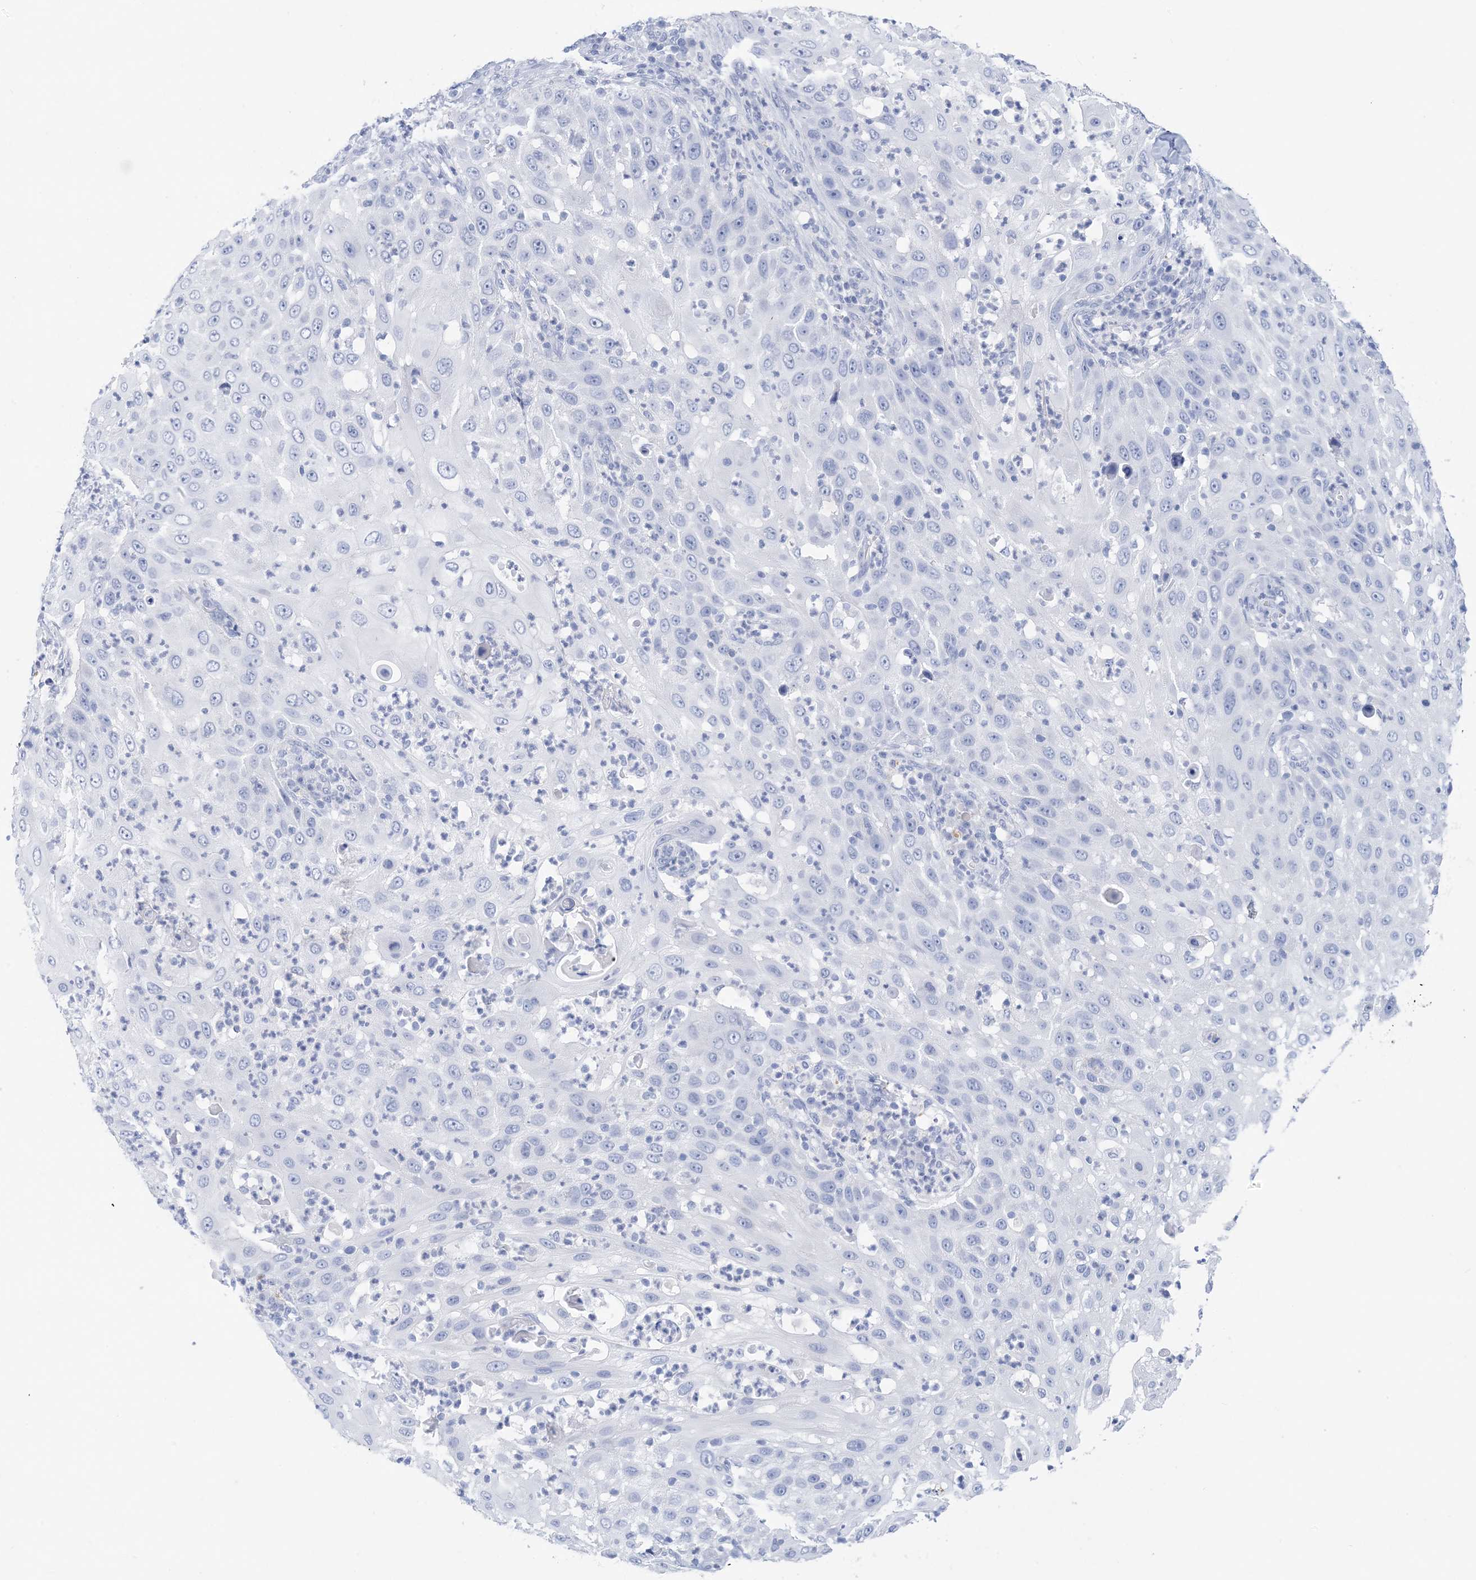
{"staining": {"intensity": "negative", "quantity": "none", "location": "none"}, "tissue": "skin cancer", "cell_type": "Tumor cells", "image_type": "cancer", "snomed": [{"axis": "morphology", "description": "Squamous cell carcinoma, NOS"}, {"axis": "topography", "description": "Skin"}], "caption": "This is an immunohistochemistry image of skin squamous cell carcinoma. There is no expression in tumor cells.", "gene": "SH3YL1", "patient": {"sex": "female", "age": 44}}